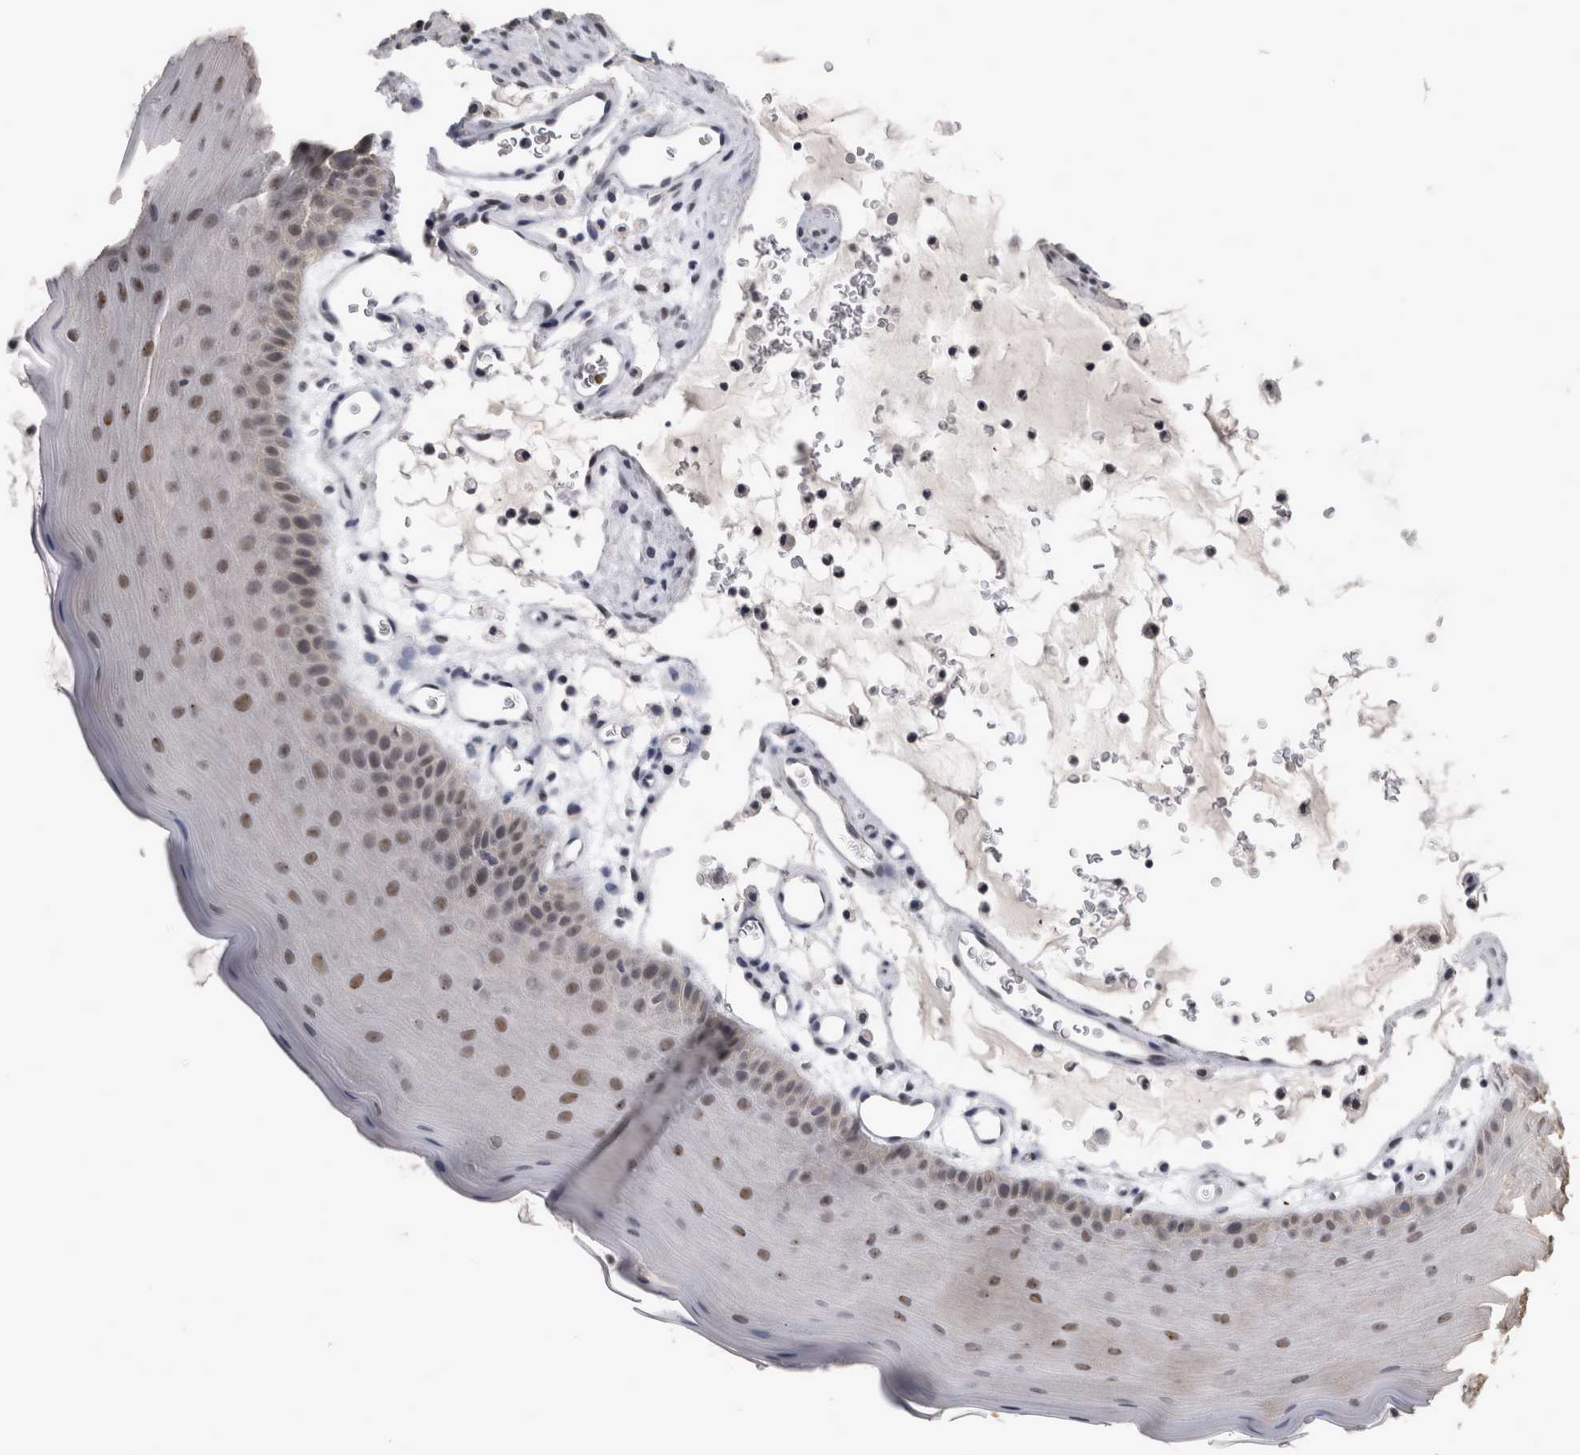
{"staining": {"intensity": "moderate", "quantity": ">75%", "location": "nuclear"}, "tissue": "oral mucosa", "cell_type": "Squamous epithelial cells", "image_type": "normal", "snomed": [{"axis": "morphology", "description": "Normal tissue, NOS"}, {"axis": "topography", "description": "Oral tissue"}], "caption": "The micrograph exhibits immunohistochemical staining of benign oral mucosa. There is moderate nuclear expression is identified in approximately >75% of squamous epithelial cells. Nuclei are stained in blue.", "gene": "PEBP4", "patient": {"sex": "male", "age": 13}}